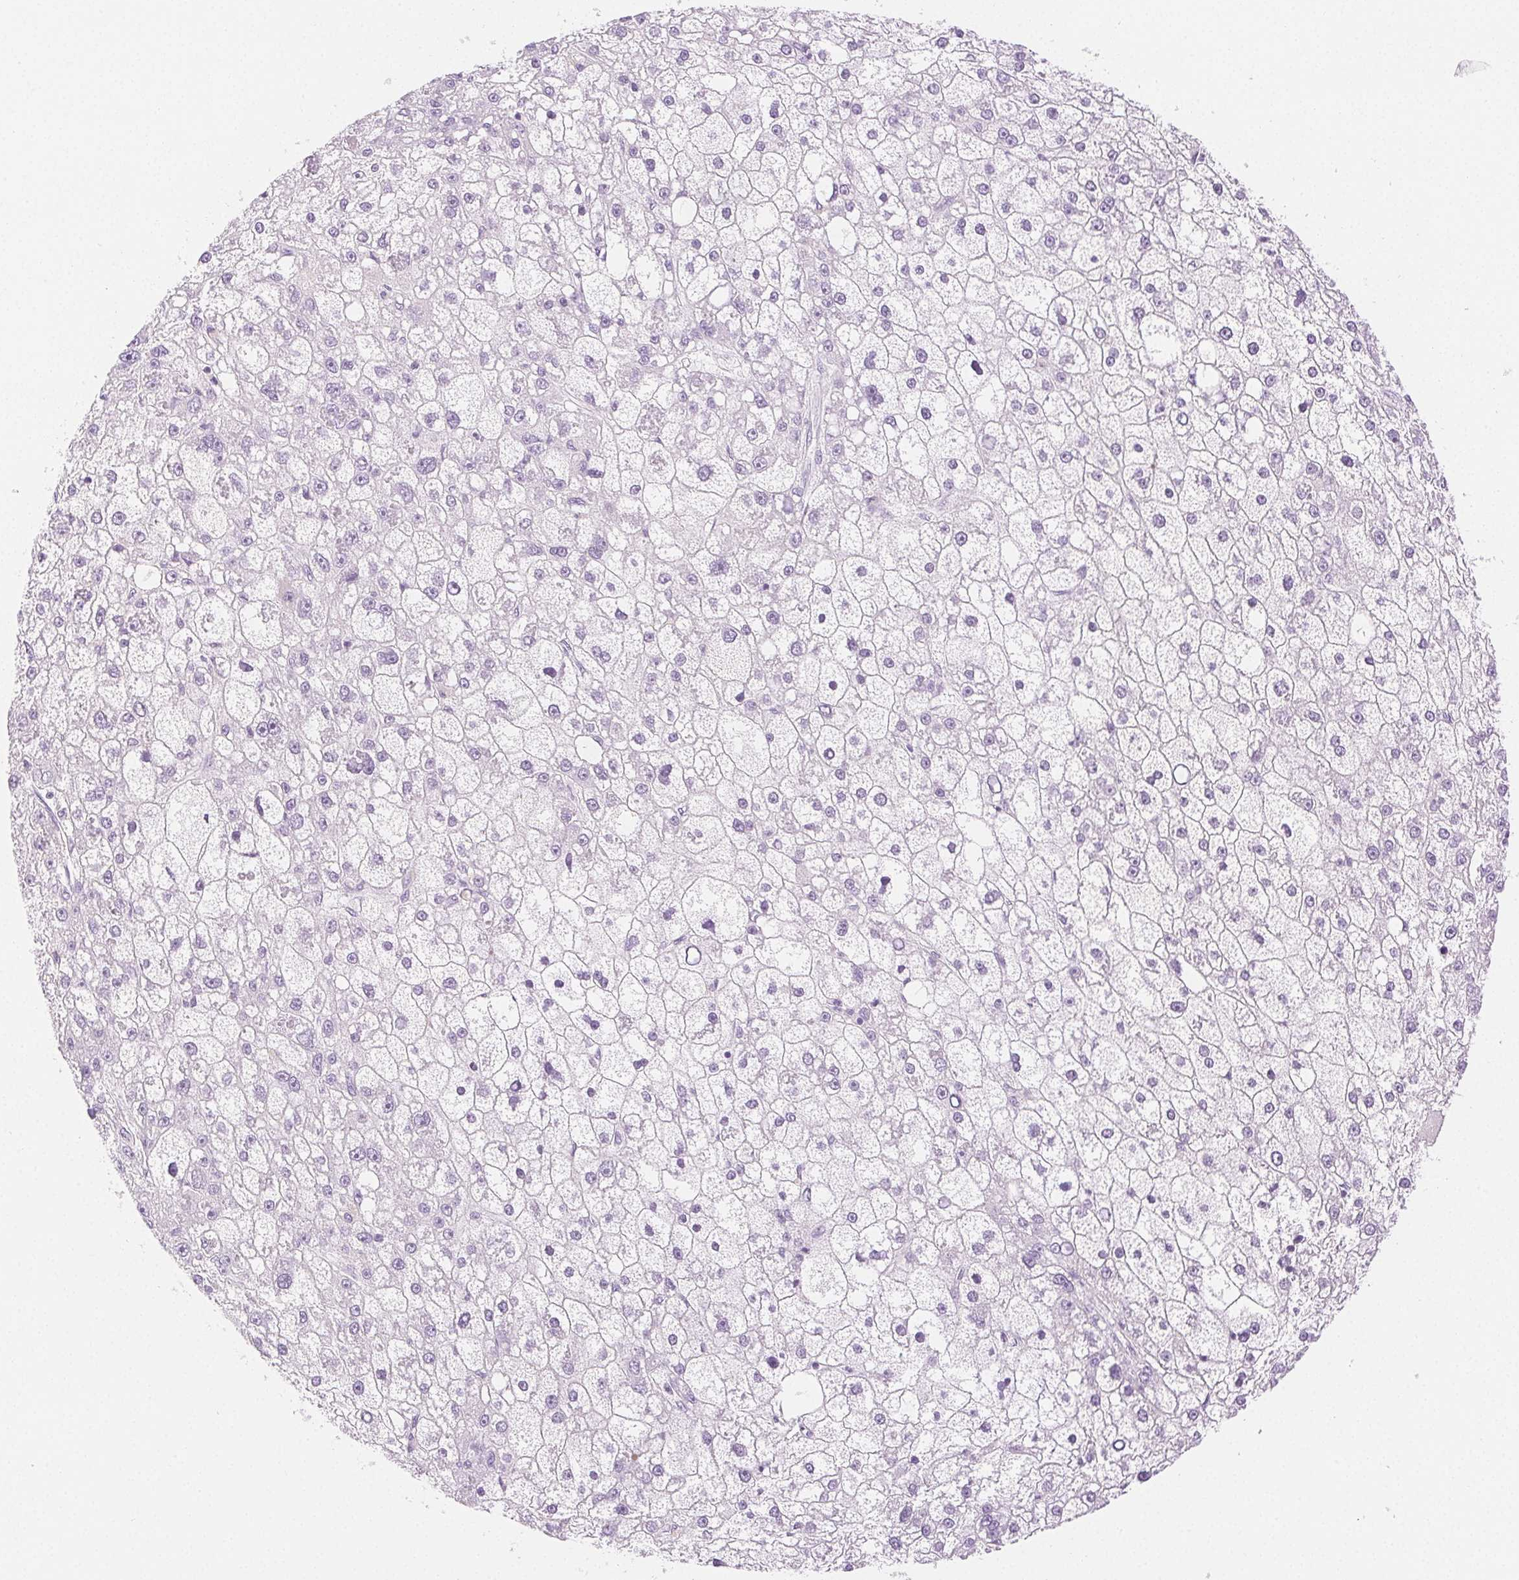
{"staining": {"intensity": "negative", "quantity": "none", "location": "none"}, "tissue": "liver cancer", "cell_type": "Tumor cells", "image_type": "cancer", "snomed": [{"axis": "morphology", "description": "Carcinoma, Hepatocellular, NOS"}, {"axis": "topography", "description": "Liver"}], "caption": "An IHC micrograph of liver cancer (hepatocellular carcinoma) is shown. There is no staining in tumor cells of liver cancer (hepatocellular carcinoma). Nuclei are stained in blue.", "gene": "SPACA4", "patient": {"sex": "male", "age": 67}}